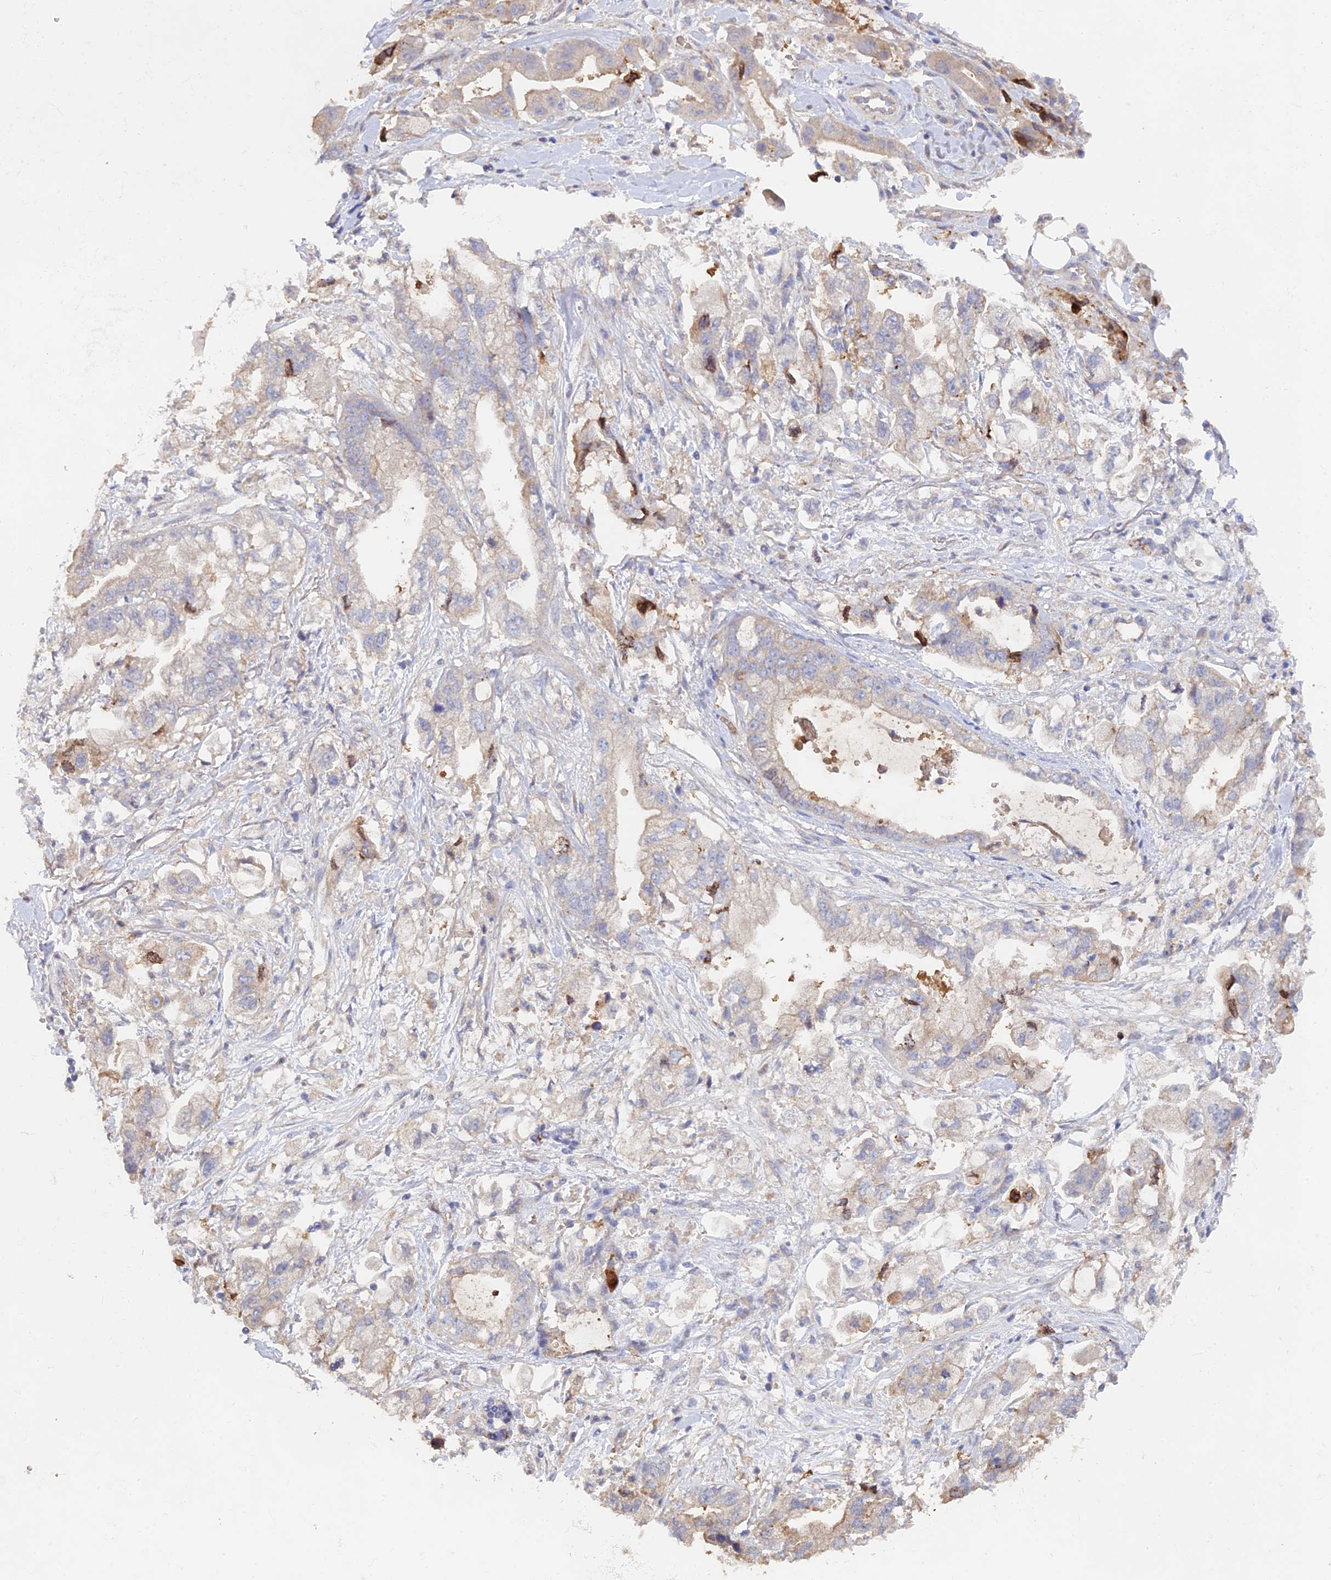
{"staining": {"intensity": "negative", "quantity": "none", "location": "none"}, "tissue": "stomach cancer", "cell_type": "Tumor cells", "image_type": "cancer", "snomed": [{"axis": "morphology", "description": "Adenocarcinoma, NOS"}, {"axis": "topography", "description": "Stomach"}], "caption": "Histopathology image shows no protein expression in tumor cells of stomach cancer tissue. (Immunohistochemistry (ihc), brightfield microscopy, high magnification).", "gene": "ARRDC1", "patient": {"sex": "male", "age": 62}}